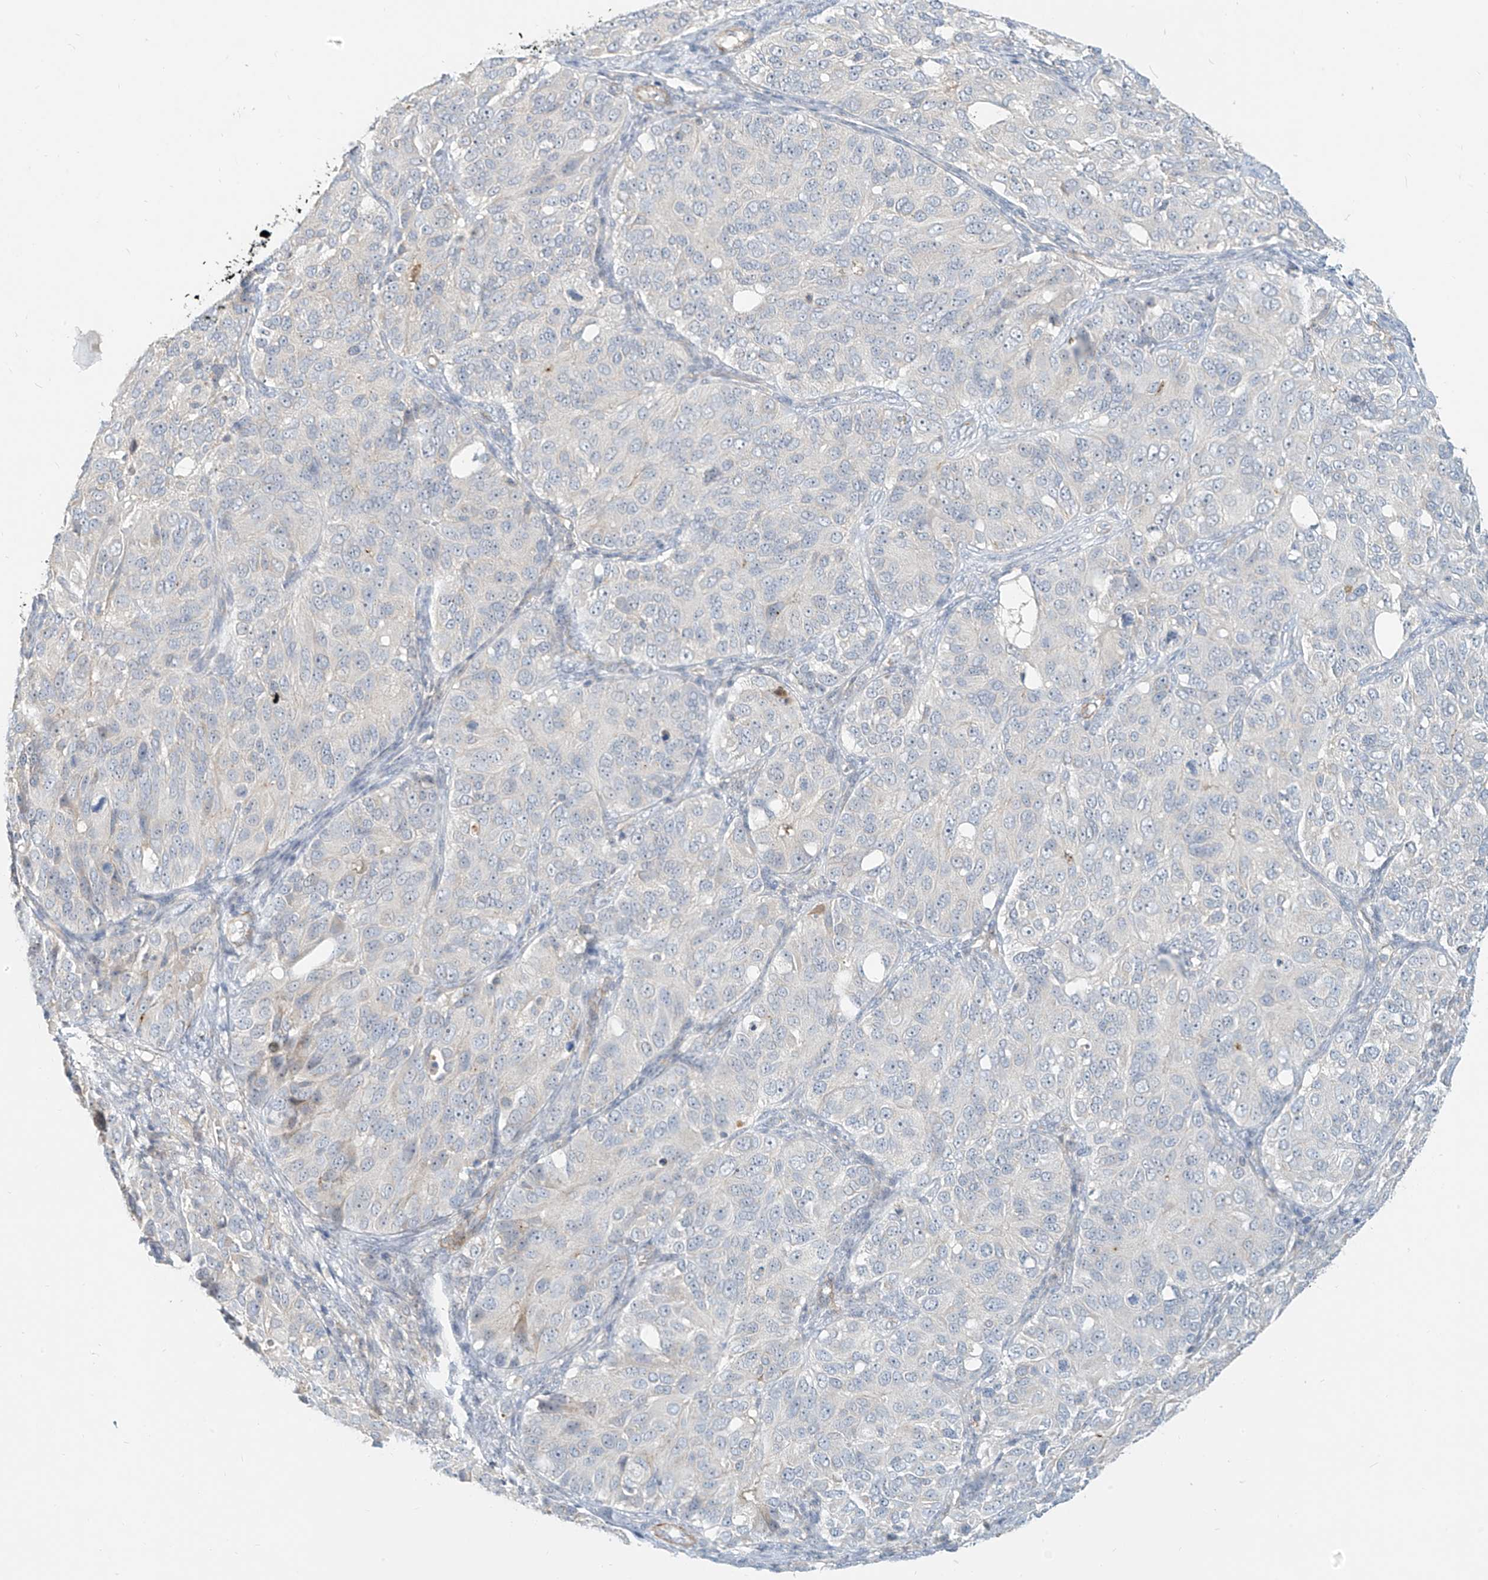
{"staining": {"intensity": "negative", "quantity": "none", "location": "none"}, "tissue": "ovarian cancer", "cell_type": "Tumor cells", "image_type": "cancer", "snomed": [{"axis": "morphology", "description": "Carcinoma, endometroid"}, {"axis": "topography", "description": "Ovary"}], "caption": "Tumor cells are negative for brown protein staining in endometroid carcinoma (ovarian).", "gene": "C2orf42", "patient": {"sex": "female", "age": 51}}